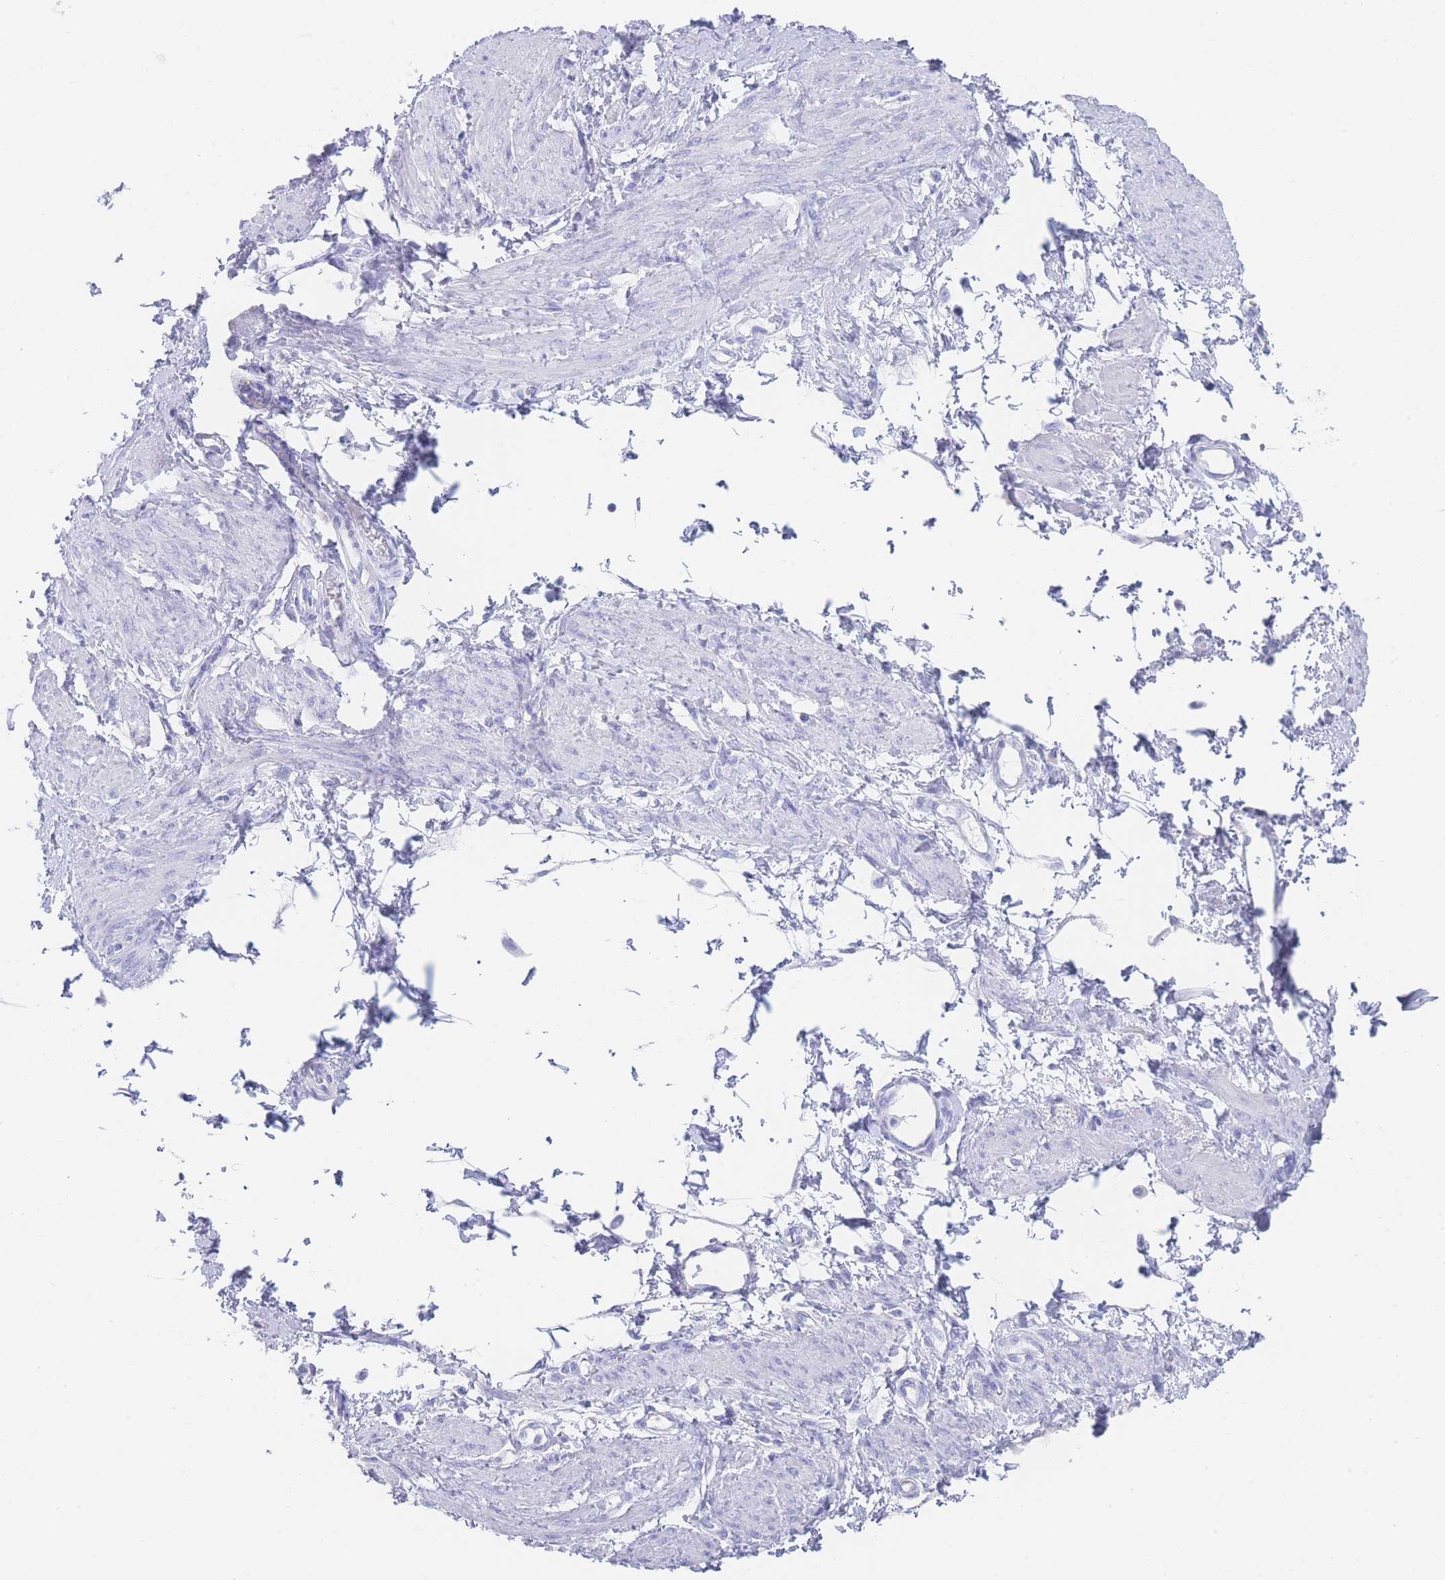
{"staining": {"intensity": "negative", "quantity": "none", "location": "none"}, "tissue": "smooth muscle", "cell_type": "Smooth muscle cells", "image_type": "normal", "snomed": [{"axis": "morphology", "description": "Normal tissue, NOS"}, {"axis": "topography", "description": "Smooth muscle"}, {"axis": "topography", "description": "Uterus"}], "caption": "DAB immunohistochemical staining of normal smooth muscle reveals no significant staining in smooth muscle cells.", "gene": "LRRC37A2", "patient": {"sex": "female", "age": 39}}